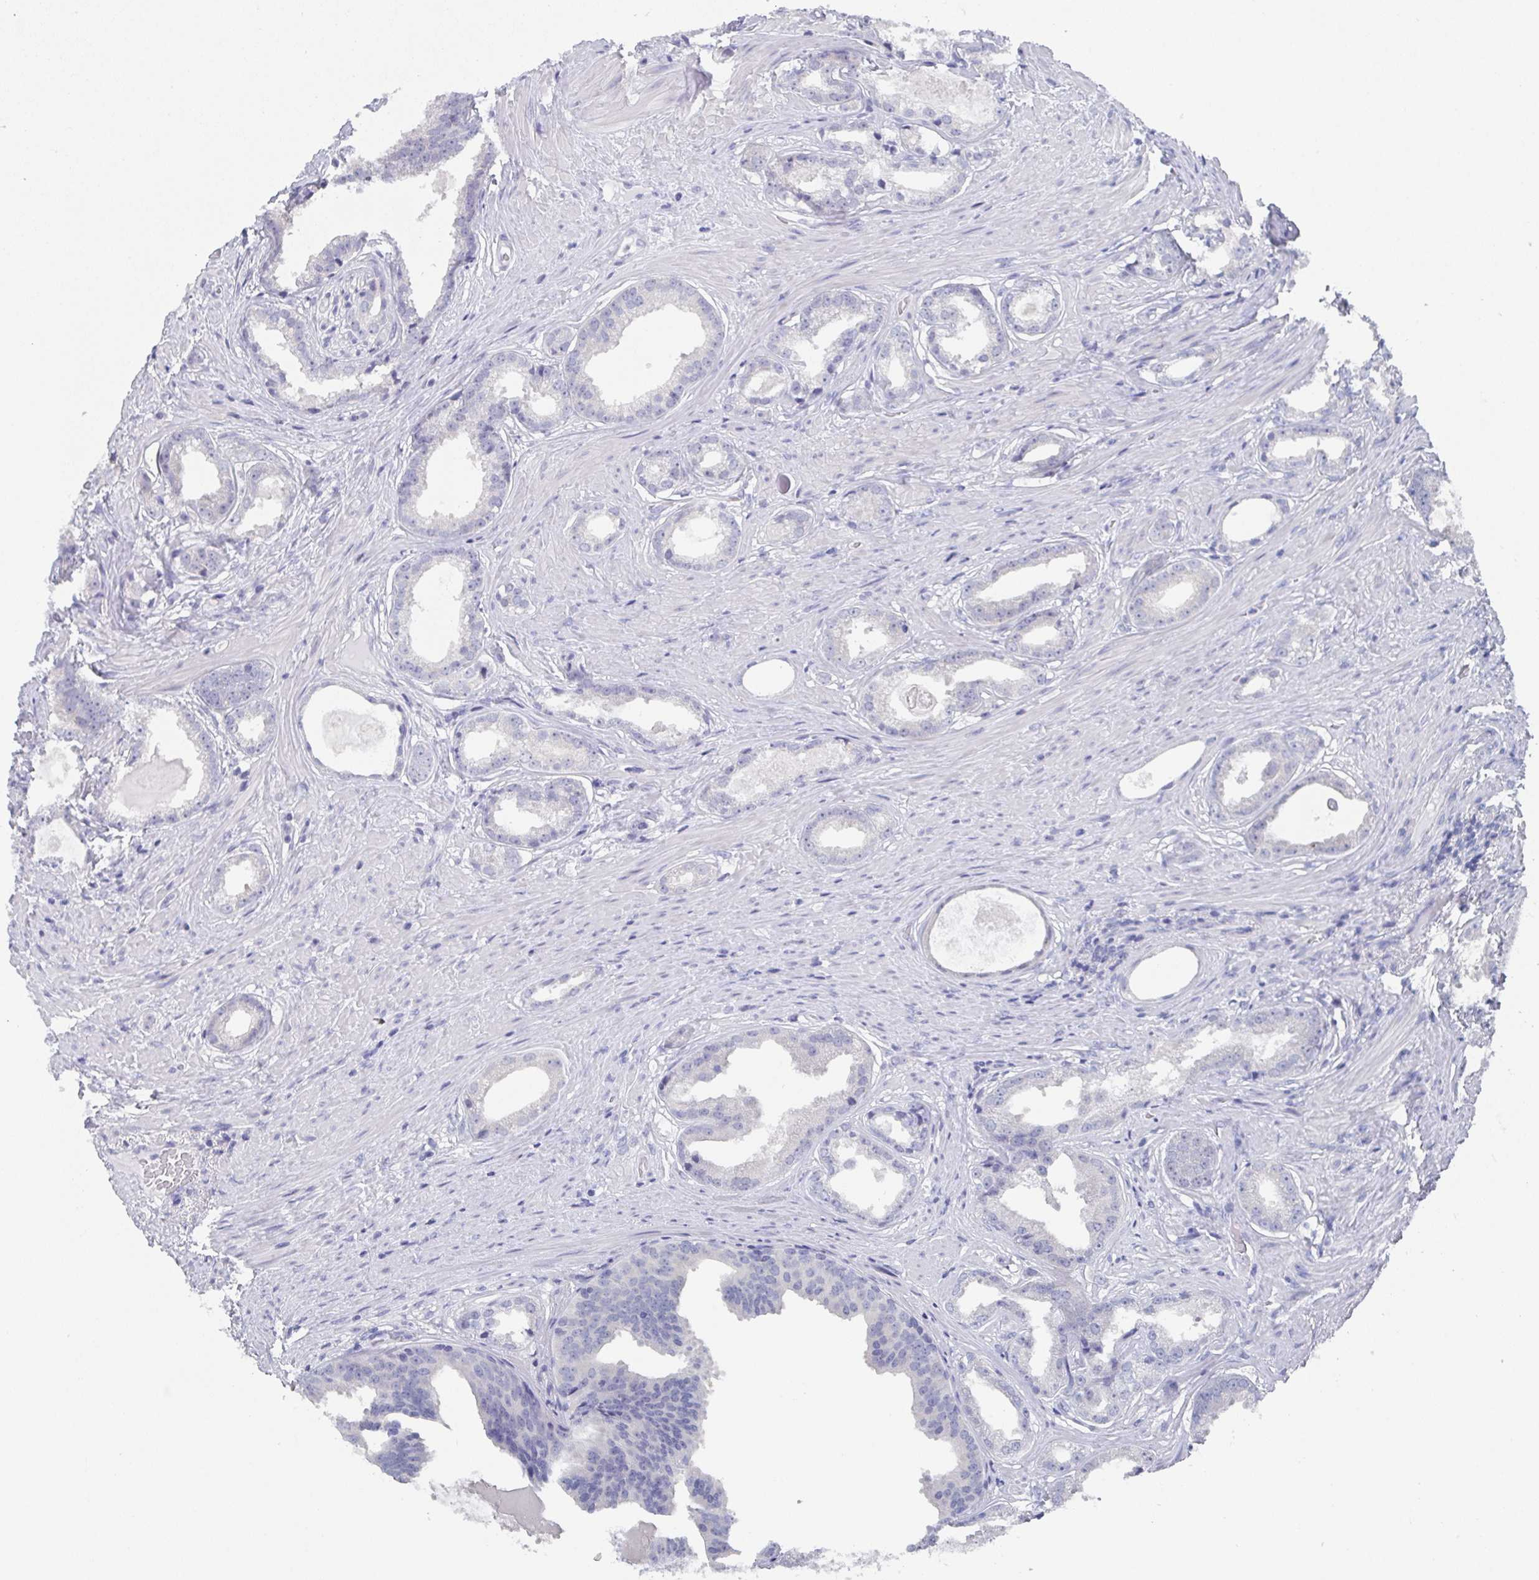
{"staining": {"intensity": "negative", "quantity": "none", "location": "none"}, "tissue": "prostate cancer", "cell_type": "Tumor cells", "image_type": "cancer", "snomed": [{"axis": "morphology", "description": "Adenocarcinoma, Low grade"}, {"axis": "topography", "description": "Prostate"}], "caption": "Prostate low-grade adenocarcinoma was stained to show a protein in brown. There is no significant positivity in tumor cells. (DAB immunohistochemistry visualized using brightfield microscopy, high magnification).", "gene": "DYDC2", "patient": {"sex": "male", "age": 65}}